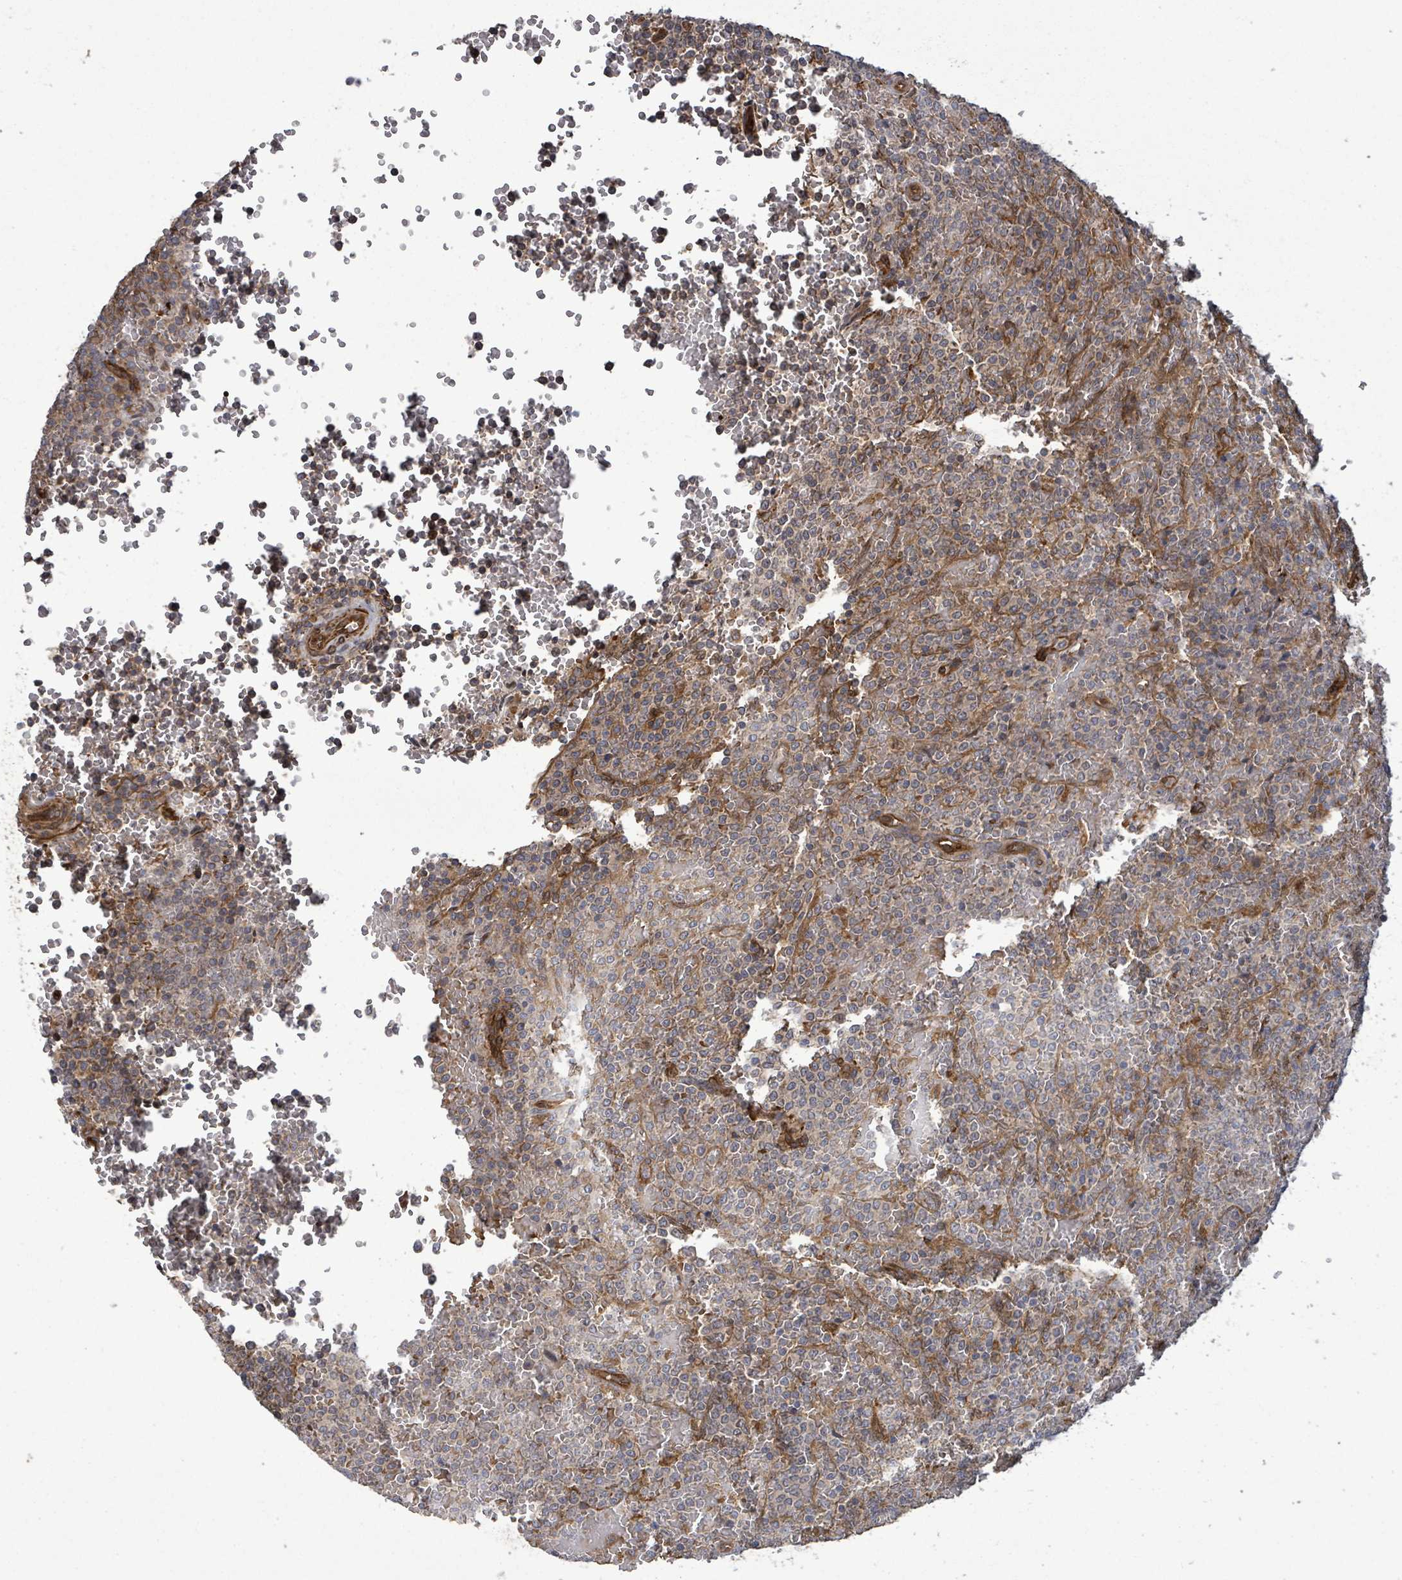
{"staining": {"intensity": "negative", "quantity": "none", "location": "none"}, "tissue": "lymphoma", "cell_type": "Tumor cells", "image_type": "cancer", "snomed": [{"axis": "morphology", "description": "Malignant lymphoma, non-Hodgkin's type, Low grade"}, {"axis": "topography", "description": "Spleen"}], "caption": "The micrograph shows no staining of tumor cells in lymphoma. (DAB IHC visualized using brightfield microscopy, high magnification).", "gene": "MAP3K6", "patient": {"sex": "male", "age": 60}}